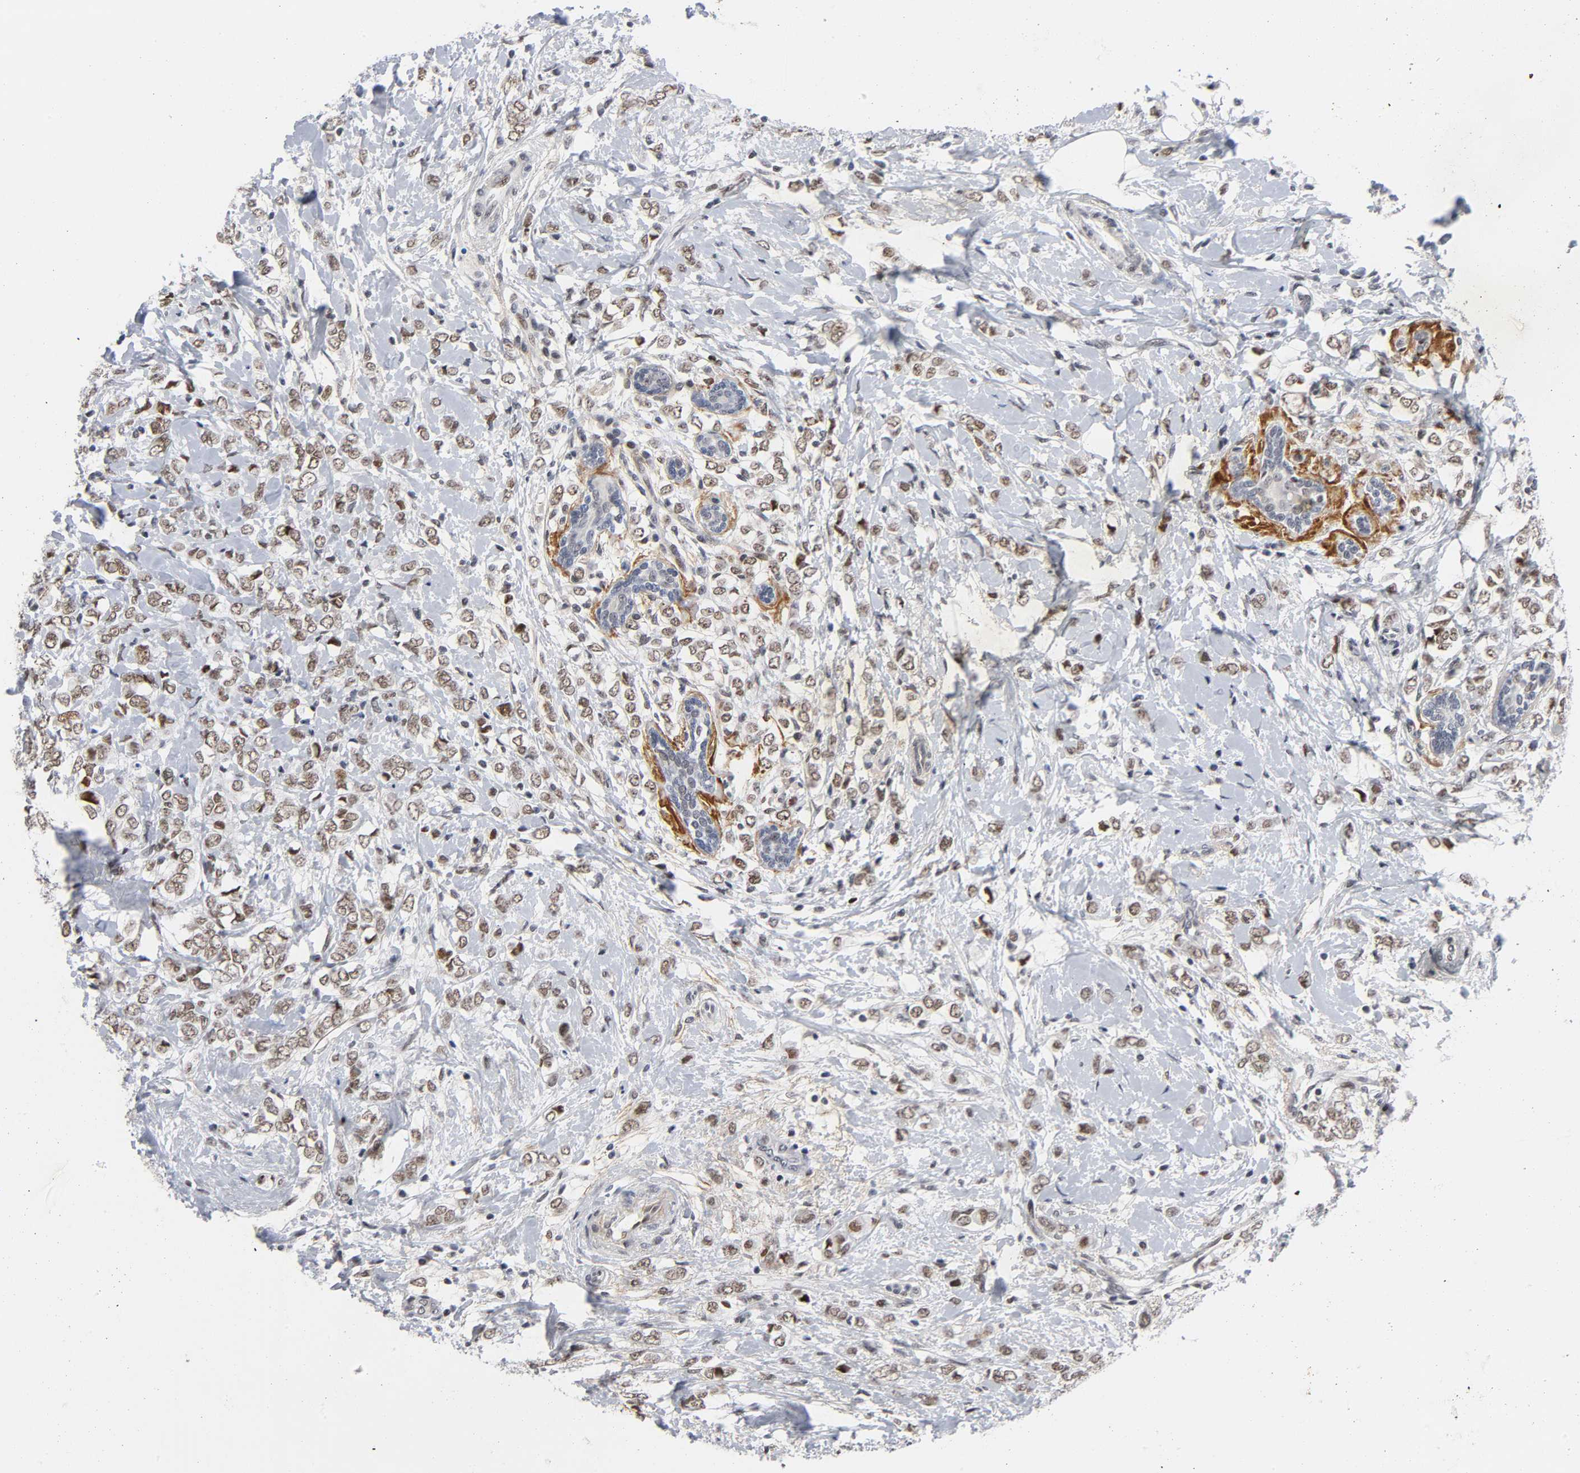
{"staining": {"intensity": "weak", "quantity": ">75%", "location": "nuclear"}, "tissue": "breast cancer", "cell_type": "Tumor cells", "image_type": "cancer", "snomed": [{"axis": "morphology", "description": "Normal tissue, NOS"}, {"axis": "morphology", "description": "Lobular carcinoma"}, {"axis": "topography", "description": "Breast"}], "caption": "Breast cancer (lobular carcinoma) stained with immunohistochemistry reveals weak nuclear positivity in approximately >75% of tumor cells.", "gene": "DIDO1", "patient": {"sex": "female", "age": 47}}